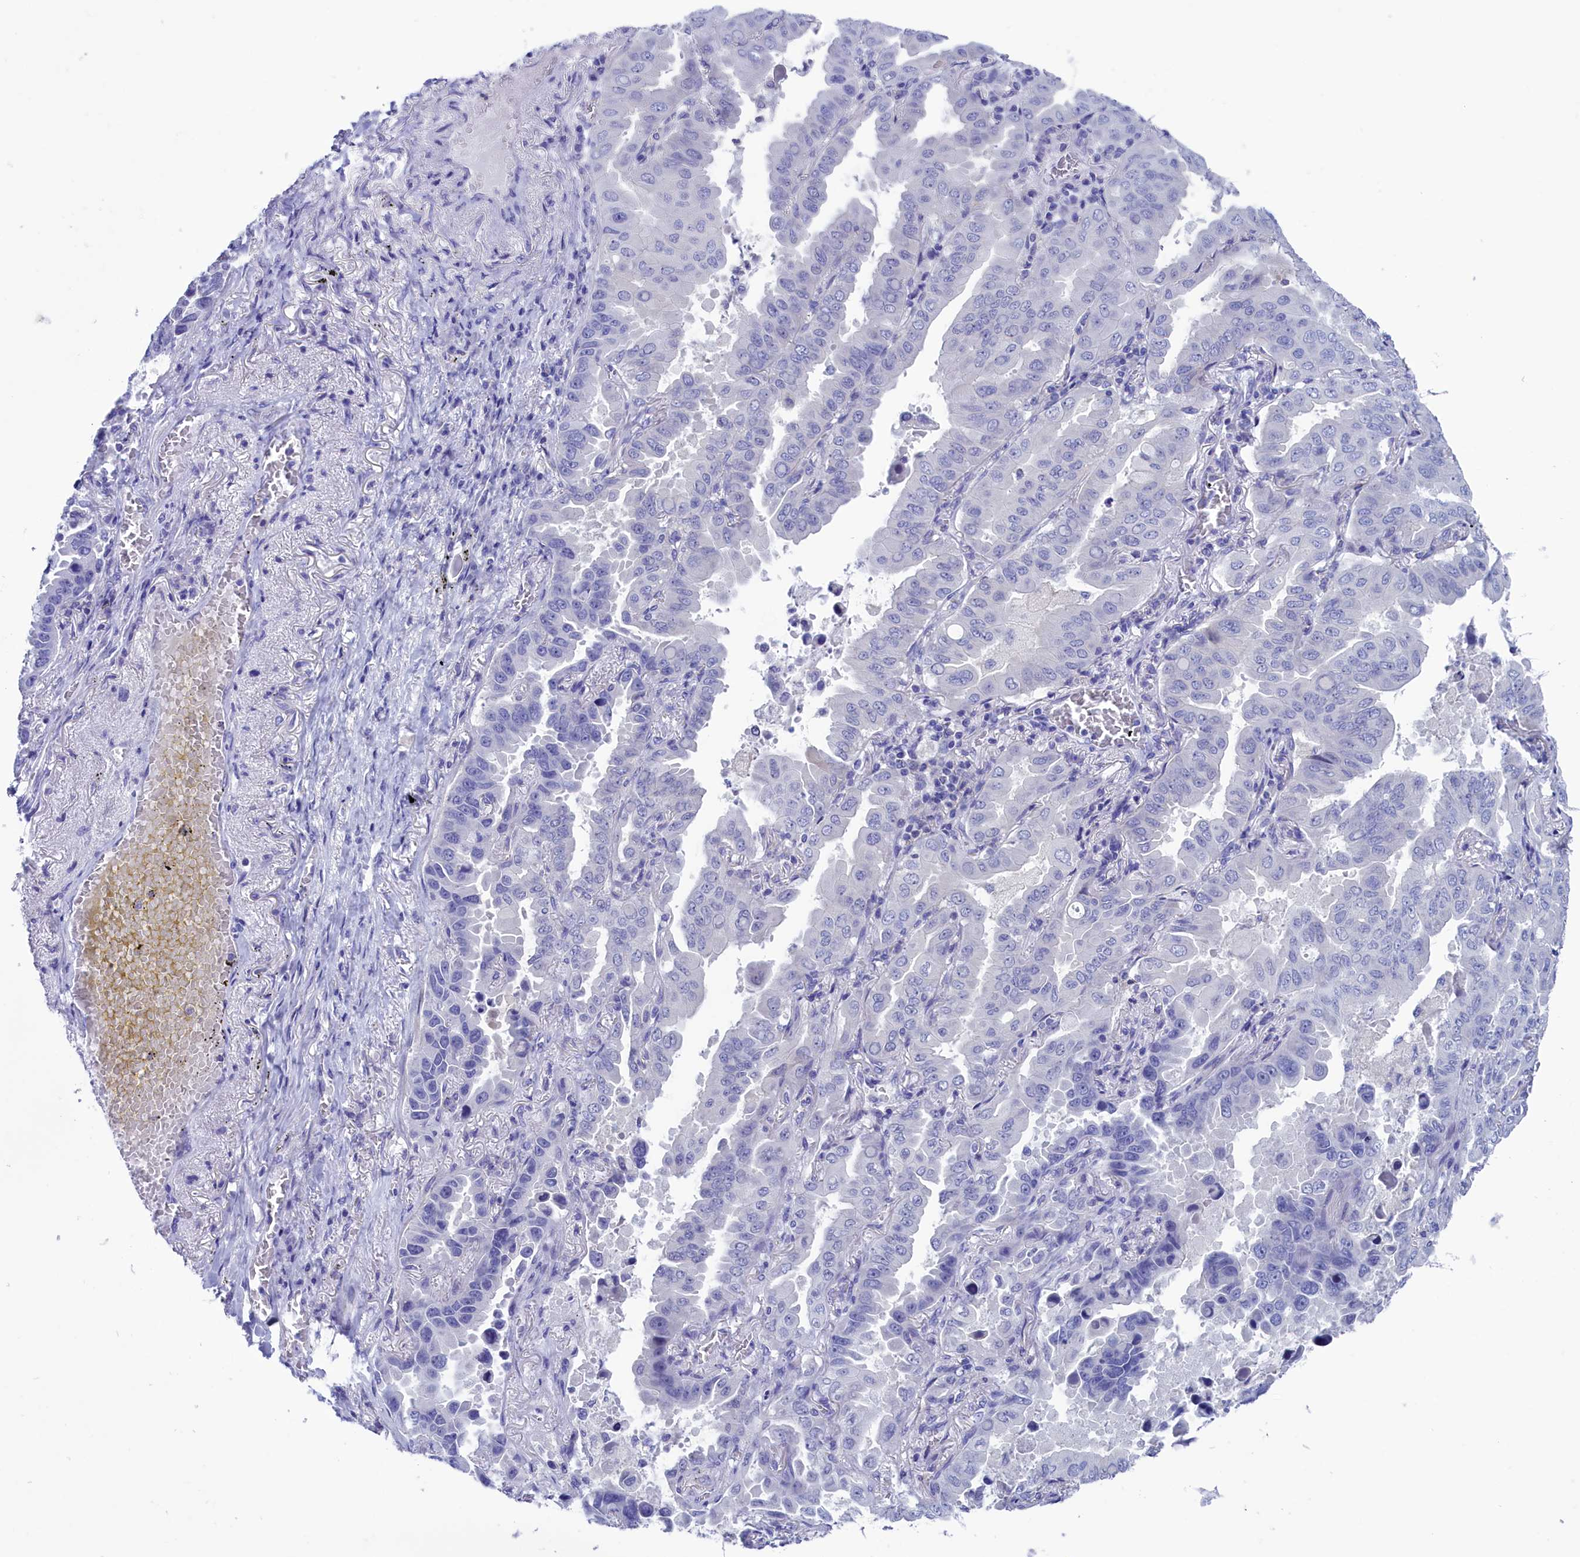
{"staining": {"intensity": "negative", "quantity": "none", "location": "none"}, "tissue": "lung cancer", "cell_type": "Tumor cells", "image_type": "cancer", "snomed": [{"axis": "morphology", "description": "Adenocarcinoma, NOS"}, {"axis": "topography", "description": "Lung"}], "caption": "IHC micrograph of lung cancer (adenocarcinoma) stained for a protein (brown), which shows no staining in tumor cells.", "gene": "VPS35L", "patient": {"sex": "male", "age": 64}}